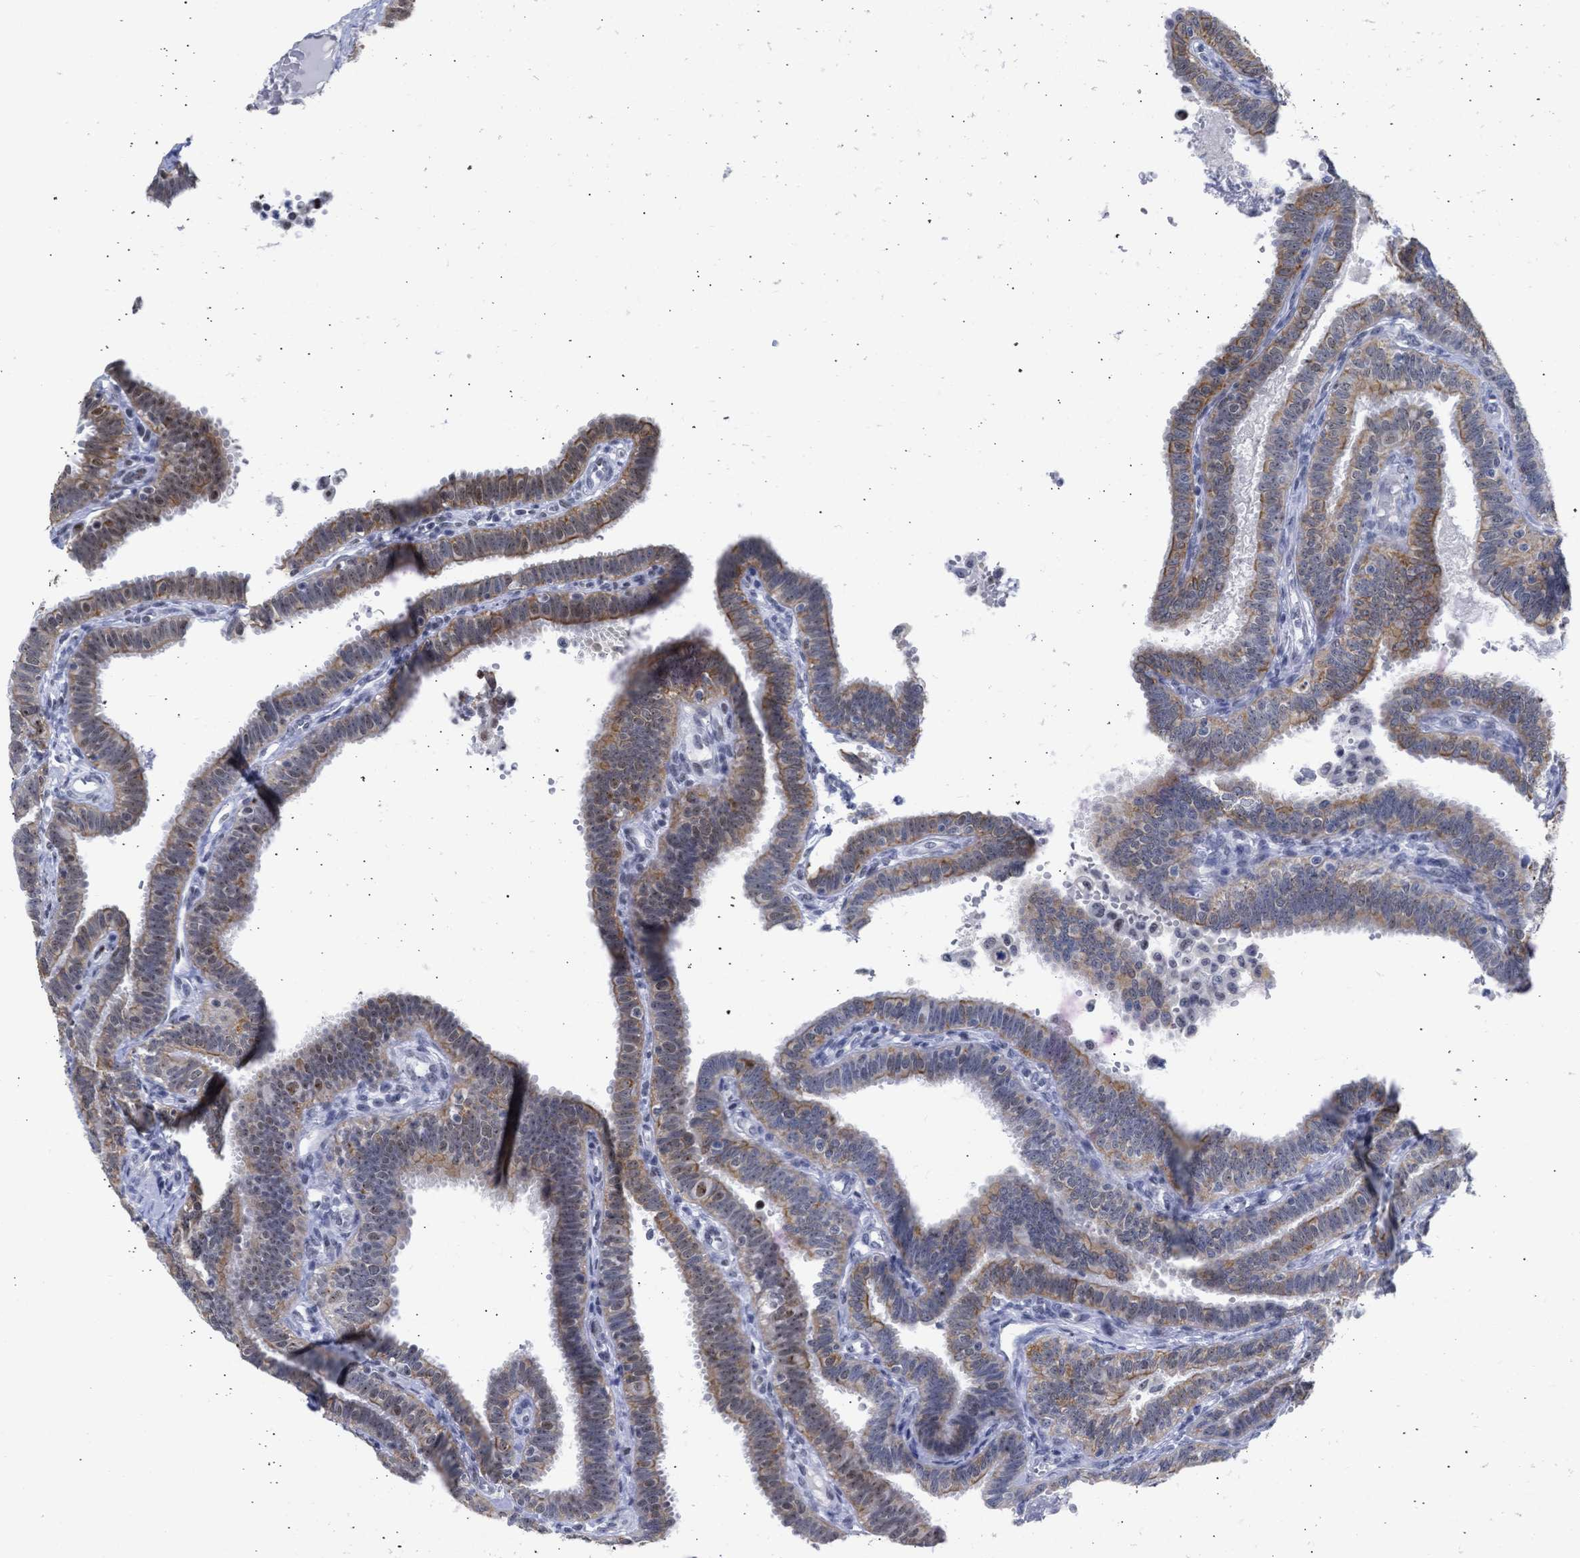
{"staining": {"intensity": "moderate", "quantity": ">75%", "location": "cytoplasmic/membranous,nuclear"}, "tissue": "fallopian tube", "cell_type": "Glandular cells", "image_type": "normal", "snomed": [{"axis": "morphology", "description": "Normal tissue, NOS"}, {"axis": "topography", "description": "Fallopian tube"}, {"axis": "topography", "description": "Placenta"}], "caption": "Fallopian tube stained with immunohistochemistry (IHC) reveals moderate cytoplasmic/membranous,nuclear positivity in about >75% of glandular cells.", "gene": "DDX41", "patient": {"sex": "female", "age": 34}}